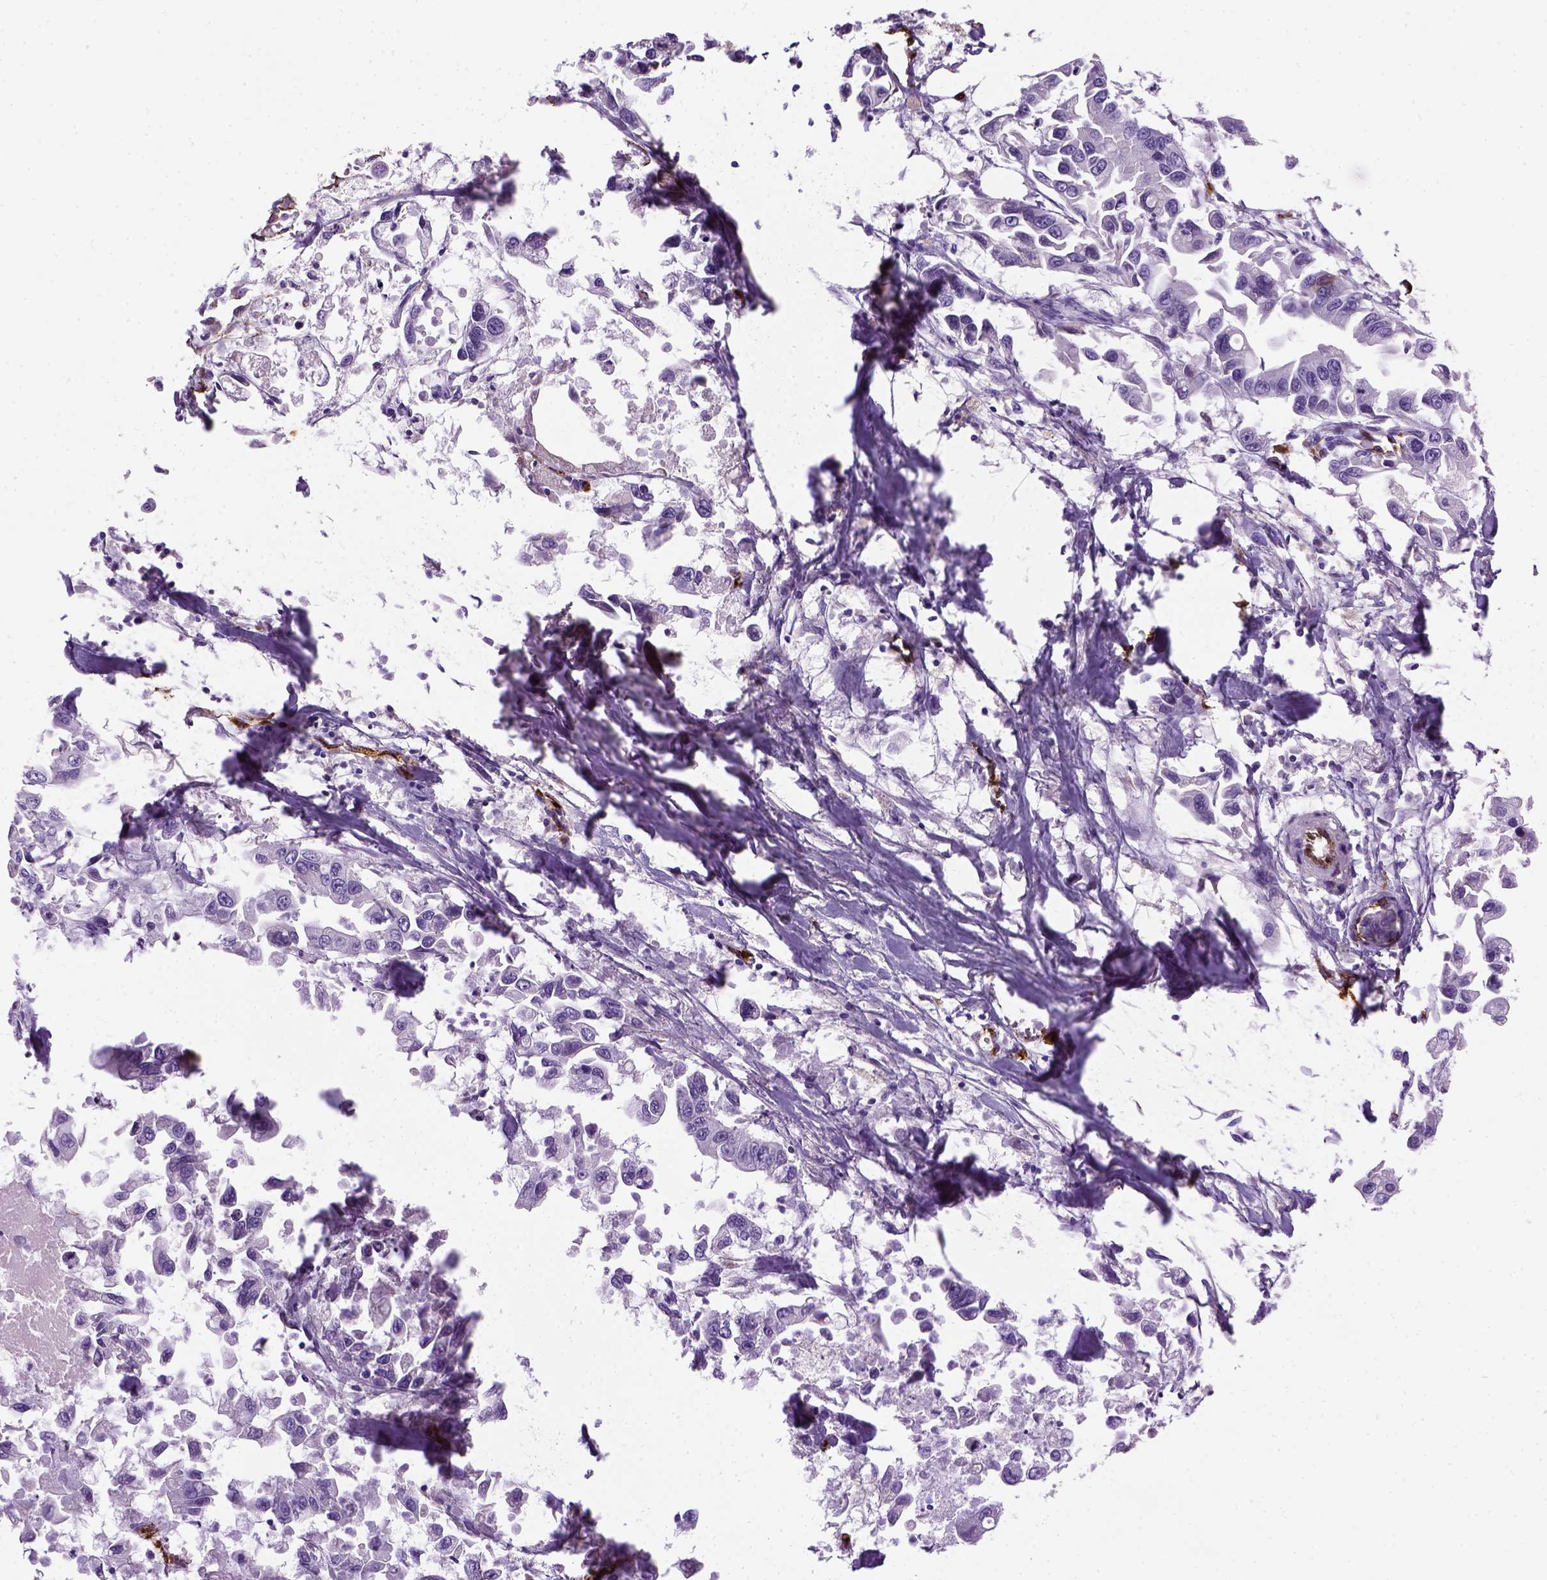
{"staining": {"intensity": "negative", "quantity": "none", "location": "none"}, "tissue": "pancreatic cancer", "cell_type": "Tumor cells", "image_type": "cancer", "snomed": [{"axis": "morphology", "description": "Adenocarcinoma, NOS"}, {"axis": "topography", "description": "Pancreas"}], "caption": "This is a photomicrograph of IHC staining of pancreatic cancer, which shows no expression in tumor cells.", "gene": "VWF", "patient": {"sex": "female", "age": 83}}